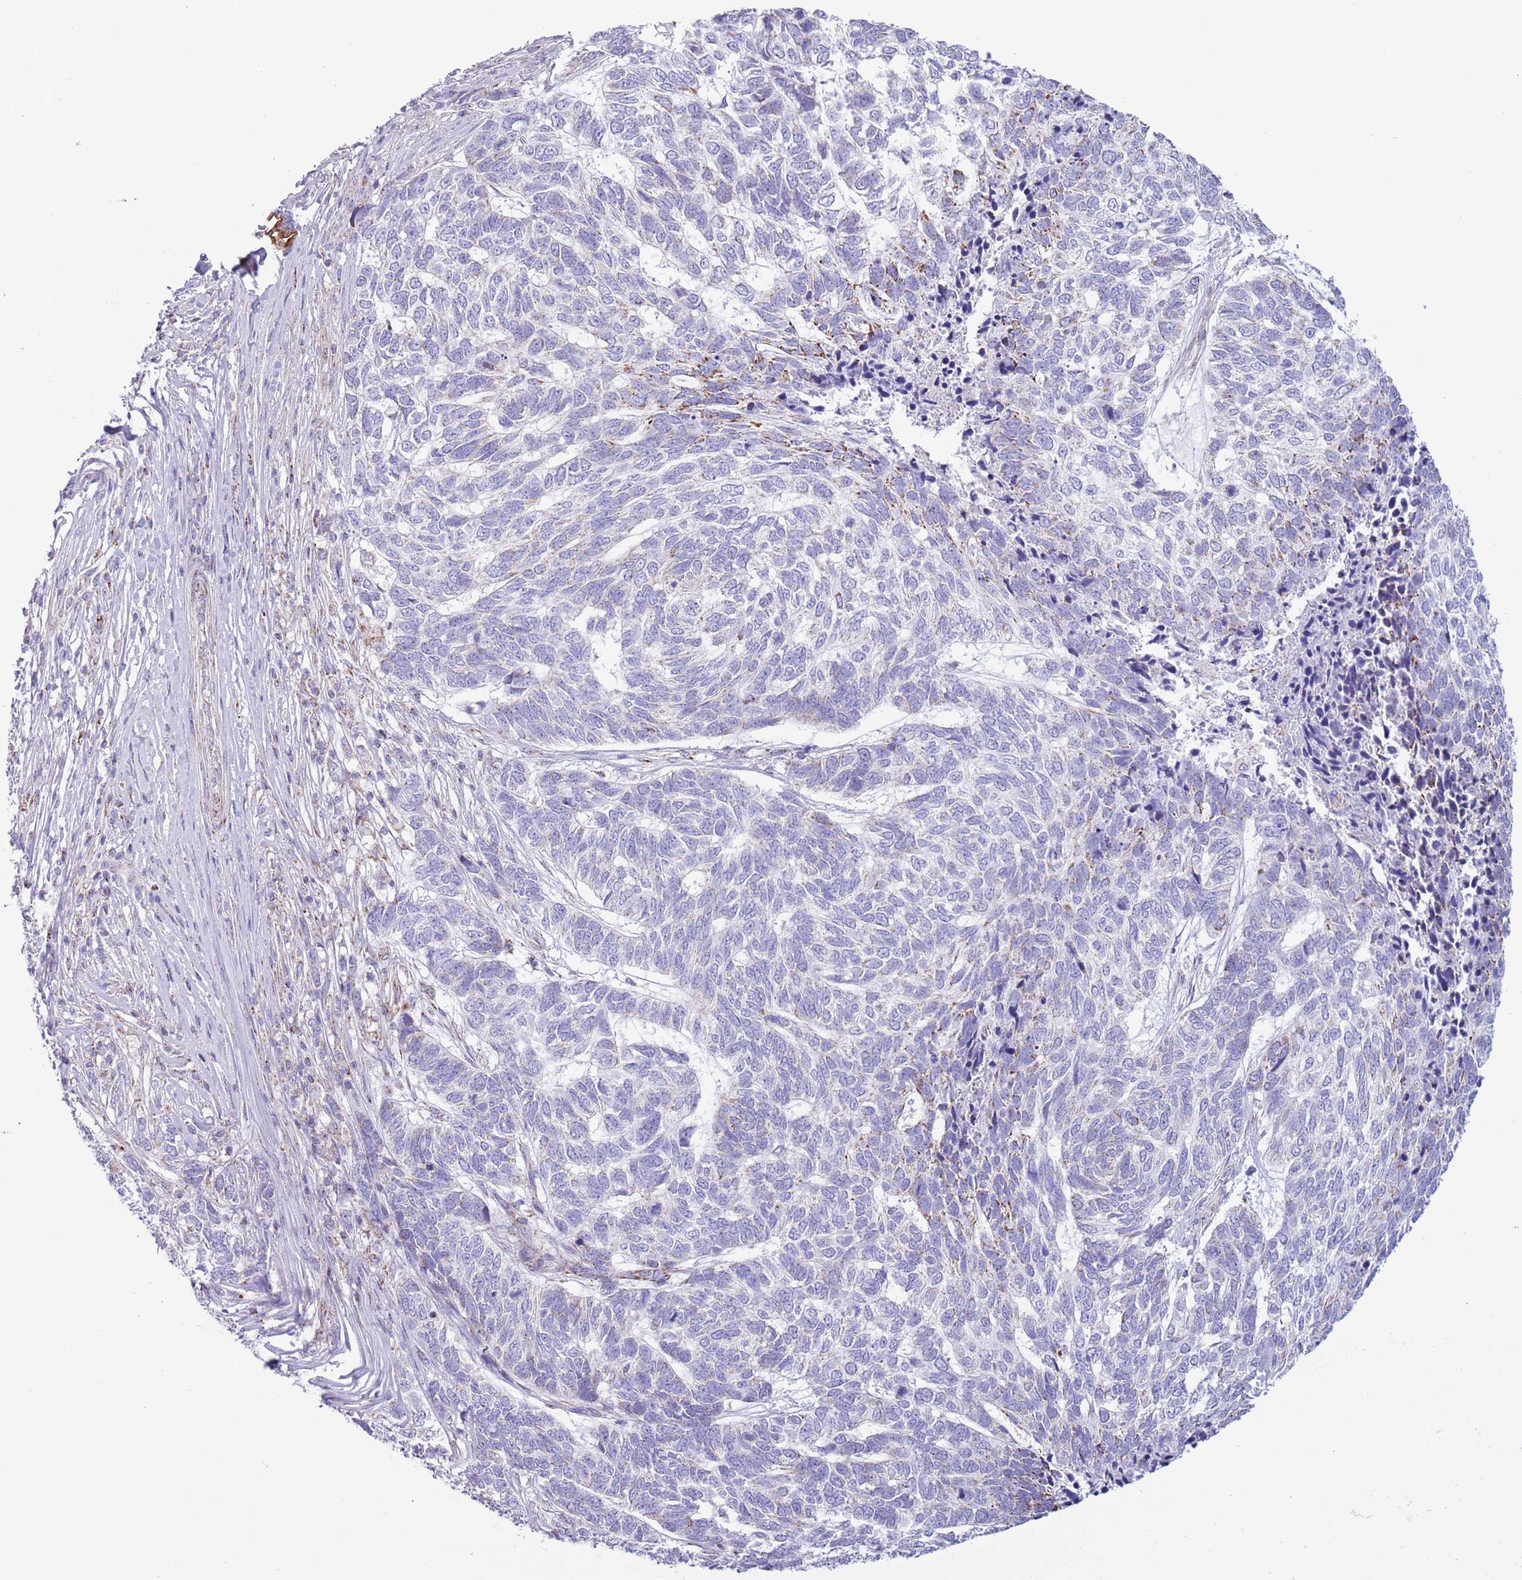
{"staining": {"intensity": "negative", "quantity": "none", "location": "none"}, "tissue": "skin cancer", "cell_type": "Tumor cells", "image_type": "cancer", "snomed": [{"axis": "morphology", "description": "Basal cell carcinoma"}, {"axis": "topography", "description": "Skin"}], "caption": "DAB immunohistochemical staining of basal cell carcinoma (skin) shows no significant positivity in tumor cells.", "gene": "ATP6V1B1", "patient": {"sex": "female", "age": 65}}